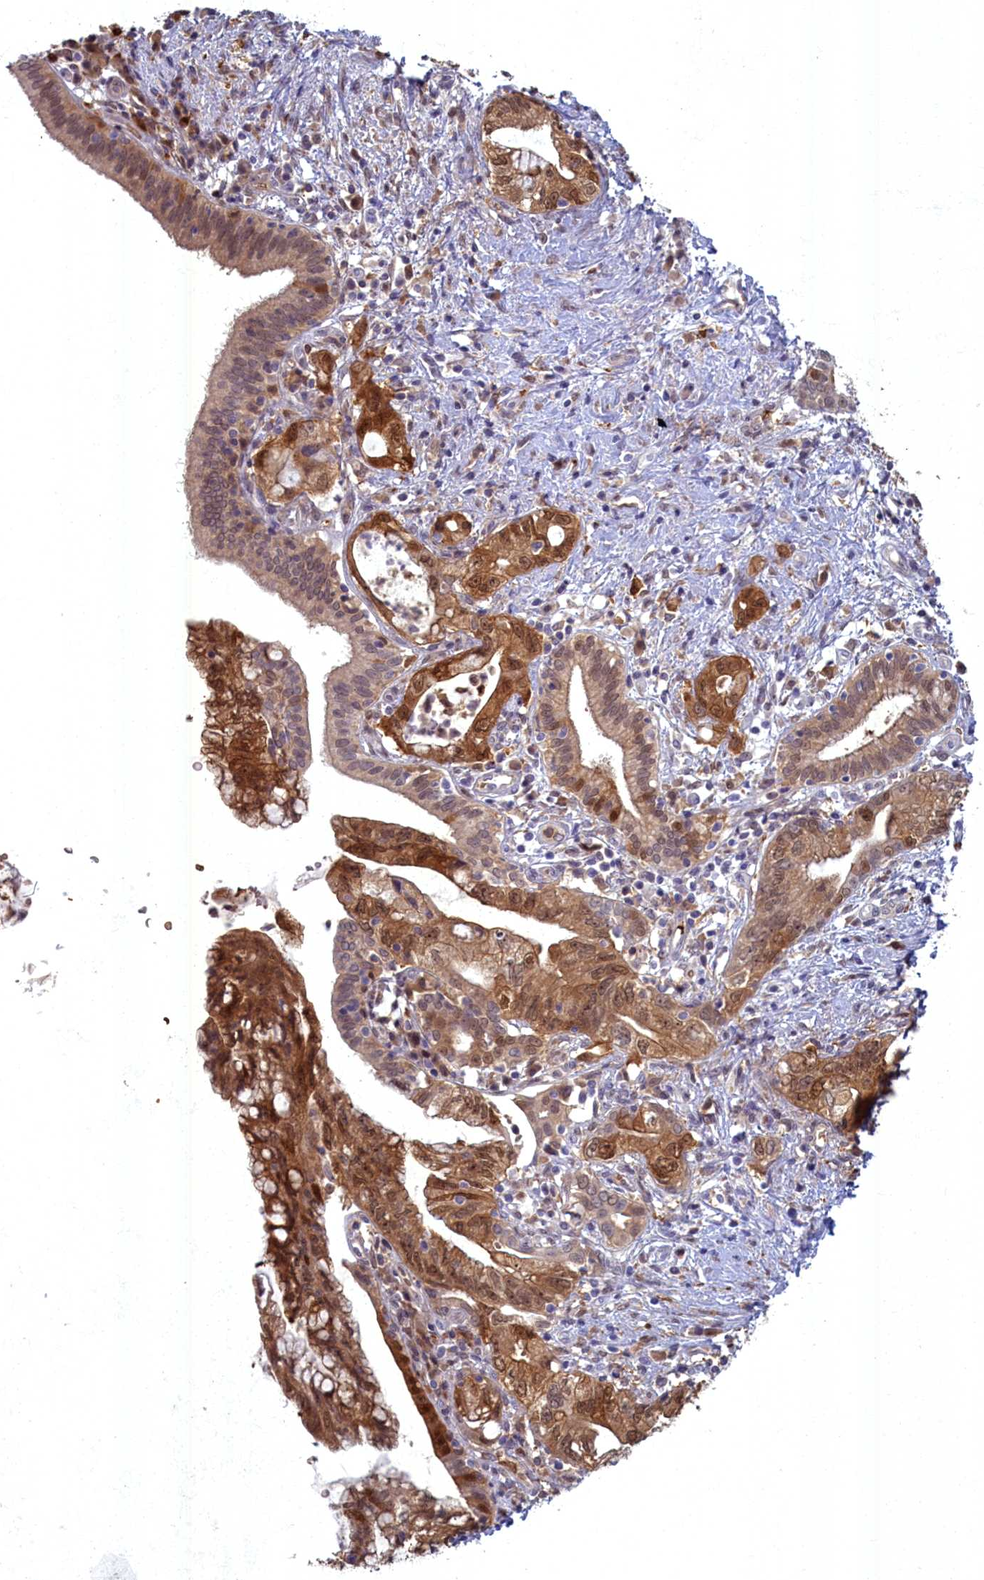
{"staining": {"intensity": "moderate", "quantity": ">75%", "location": "cytoplasmic/membranous,nuclear"}, "tissue": "pancreatic cancer", "cell_type": "Tumor cells", "image_type": "cancer", "snomed": [{"axis": "morphology", "description": "Adenocarcinoma, NOS"}, {"axis": "topography", "description": "Pancreas"}], "caption": "Pancreatic adenocarcinoma tissue exhibits moderate cytoplasmic/membranous and nuclear positivity in approximately >75% of tumor cells, visualized by immunohistochemistry. (IHC, brightfield microscopy, high magnification).", "gene": "BLVRB", "patient": {"sex": "female", "age": 73}}